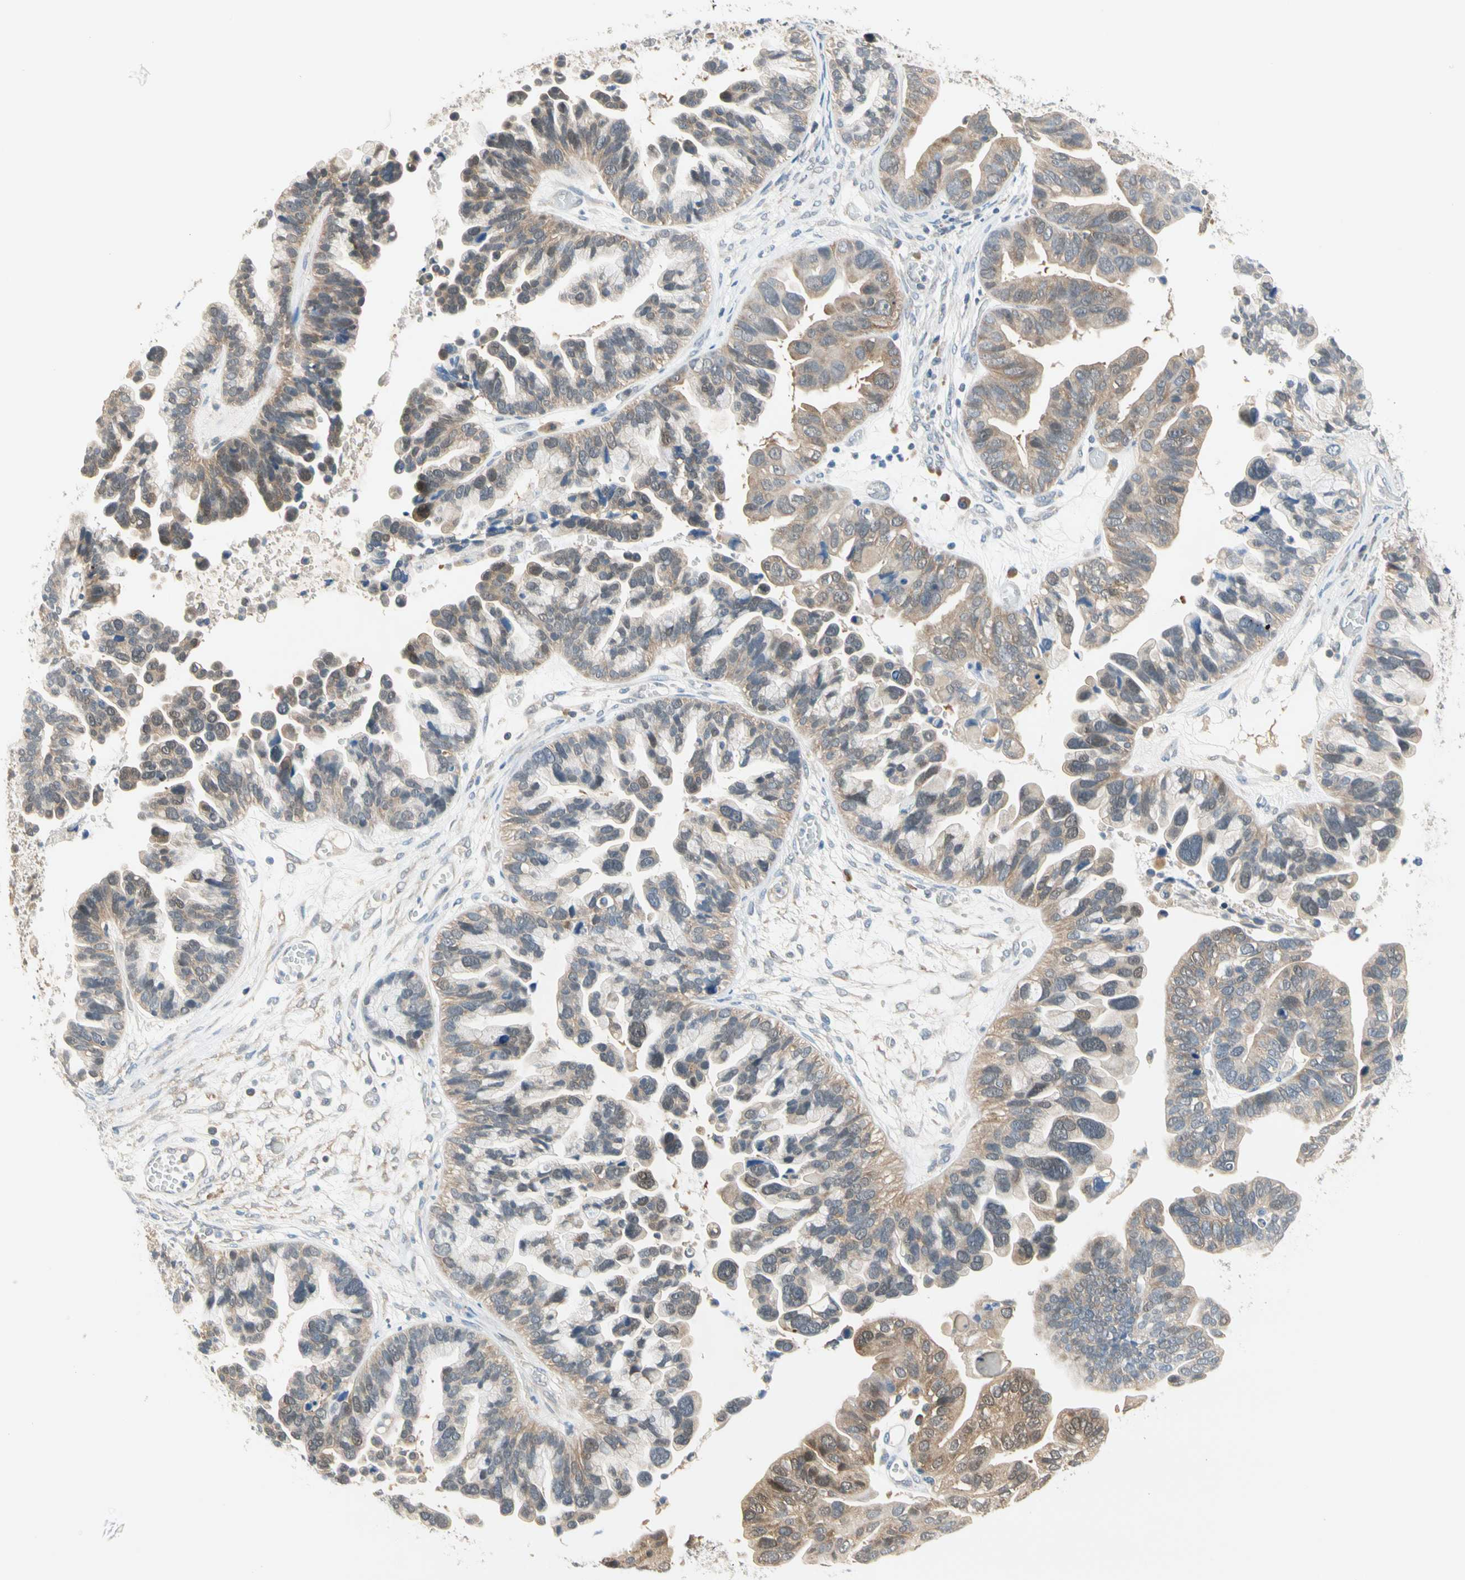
{"staining": {"intensity": "moderate", "quantity": ">75%", "location": "cytoplasmic/membranous"}, "tissue": "ovarian cancer", "cell_type": "Tumor cells", "image_type": "cancer", "snomed": [{"axis": "morphology", "description": "Cystadenocarcinoma, serous, NOS"}, {"axis": "topography", "description": "Ovary"}], "caption": "Serous cystadenocarcinoma (ovarian) stained for a protein (brown) reveals moderate cytoplasmic/membranous positive positivity in approximately >75% of tumor cells.", "gene": "MPI", "patient": {"sex": "female", "age": 56}}